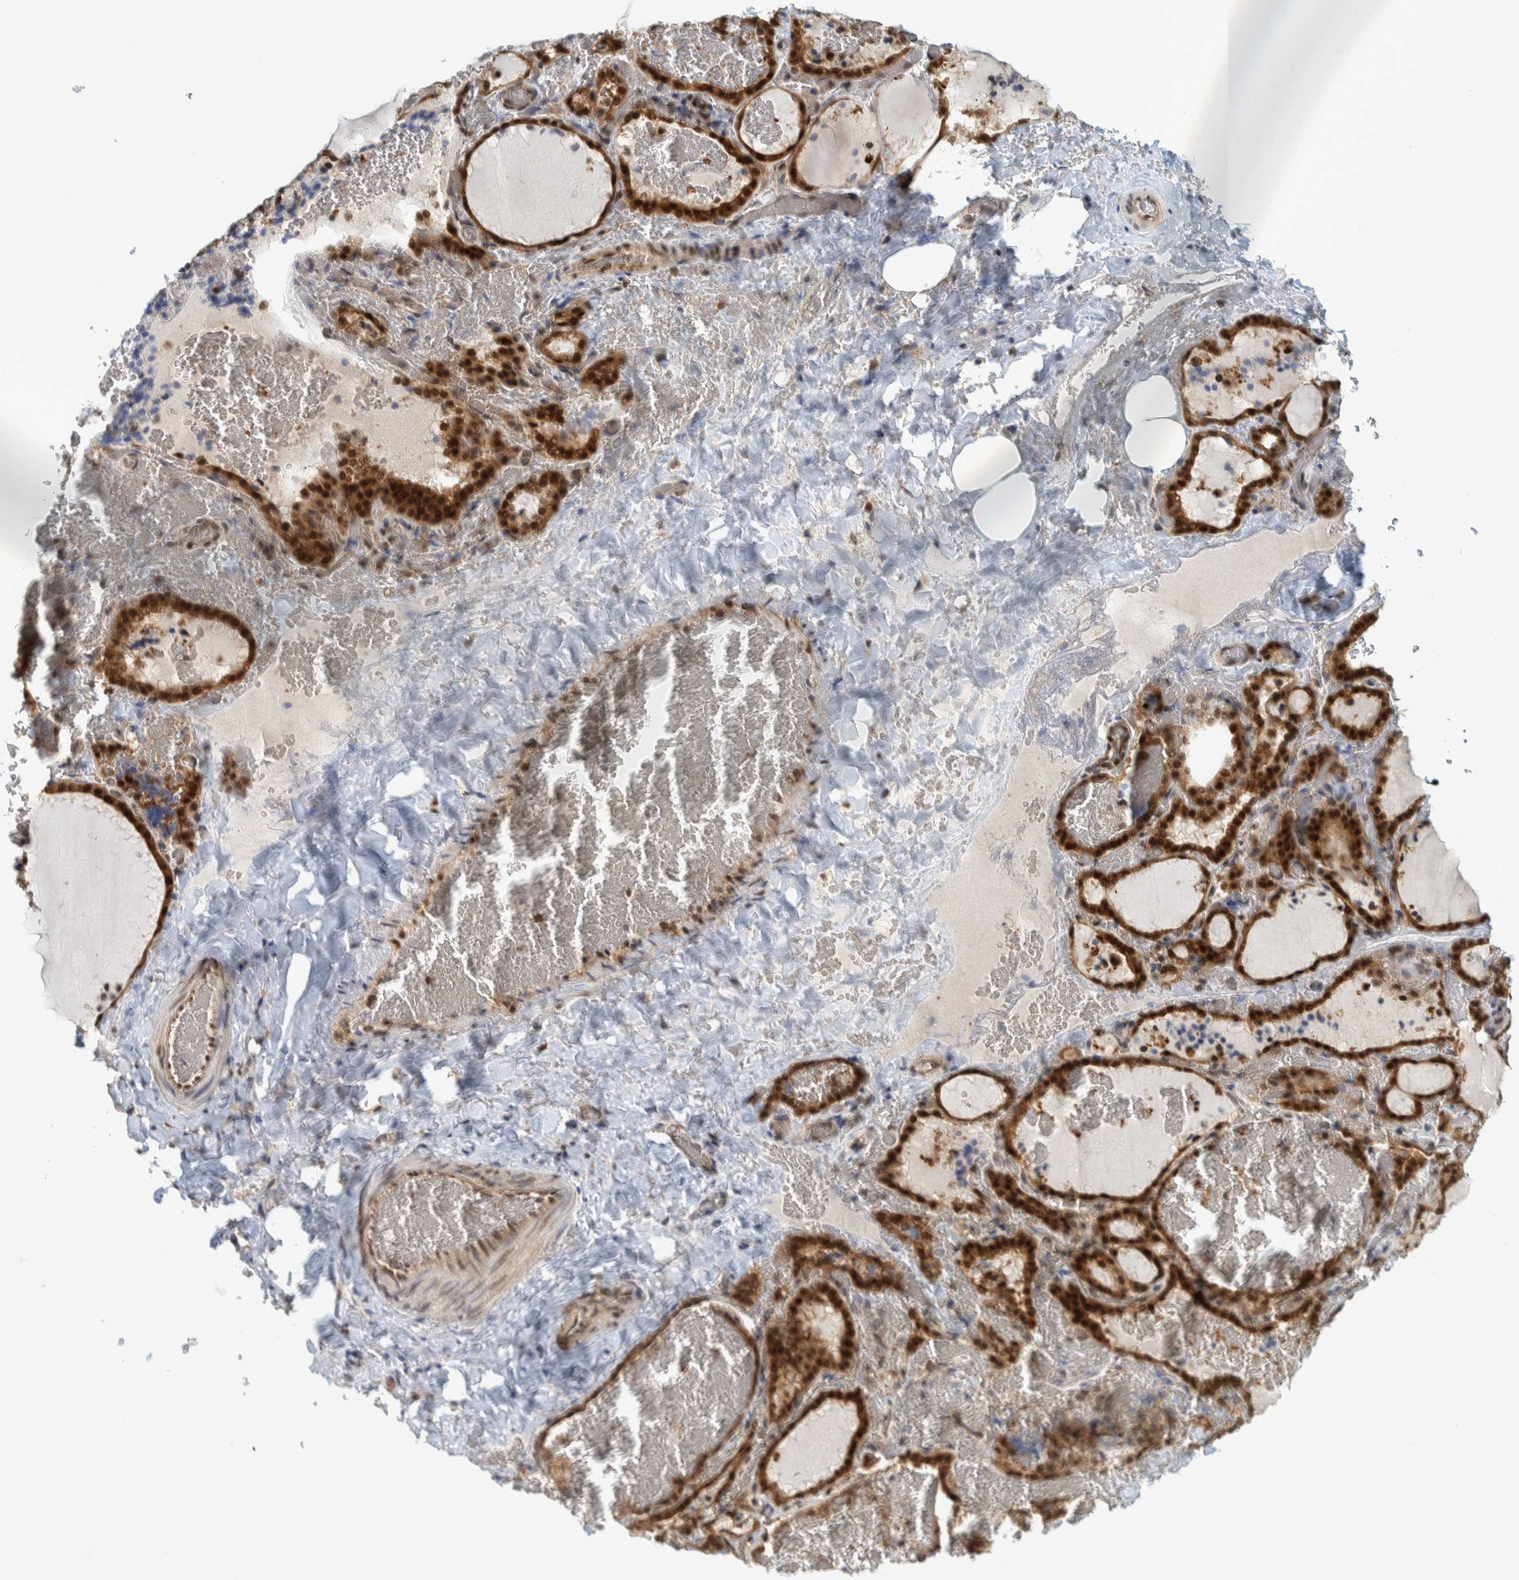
{"staining": {"intensity": "strong", "quantity": ">75%", "location": "cytoplasmic/membranous,nuclear"}, "tissue": "thyroid gland", "cell_type": "Glandular cells", "image_type": "normal", "snomed": [{"axis": "morphology", "description": "Normal tissue, NOS"}, {"axis": "topography", "description": "Thyroid gland"}], "caption": "Immunohistochemistry of unremarkable thyroid gland displays high levels of strong cytoplasmic/membranous,nuclear expression in approximately >75% of glandular cells.", "gene": "COPS3", "patient": {"sex": "female", "age": 22}}